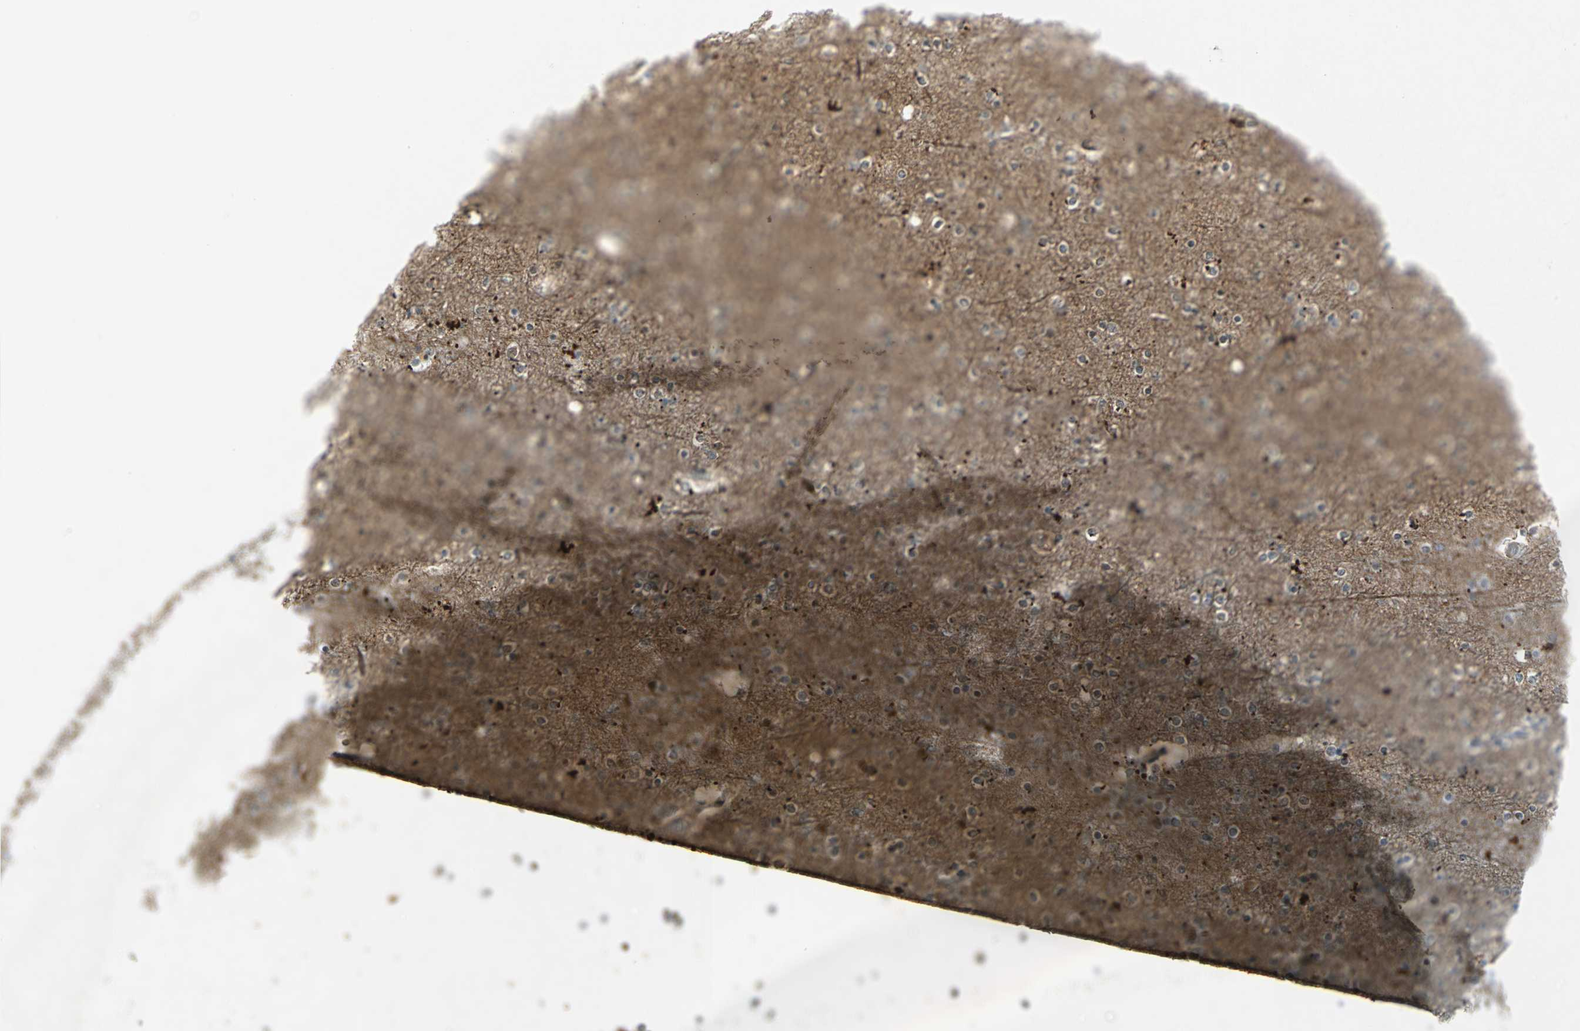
{"staining": {"intensity": "negative", "quantity": "none", "location": "none"}, "tissue": "cerebral cortex", "cell_type": "Endothelial cells", "image_type": "normal", "snomed": [{"axis": "morphology", "description": "Normal tissue, NOS"}, {"axis": "topography", "description": "Cerebral cortex"}], "caption": "Endothelial cells are negative for brown protein staining in unremarkable cerebral cortex. (DAB immunohistochemistry with hematoxylin counter stain).", "gene": "PIN1", "patient": {"sex": "female", "age": 54}}